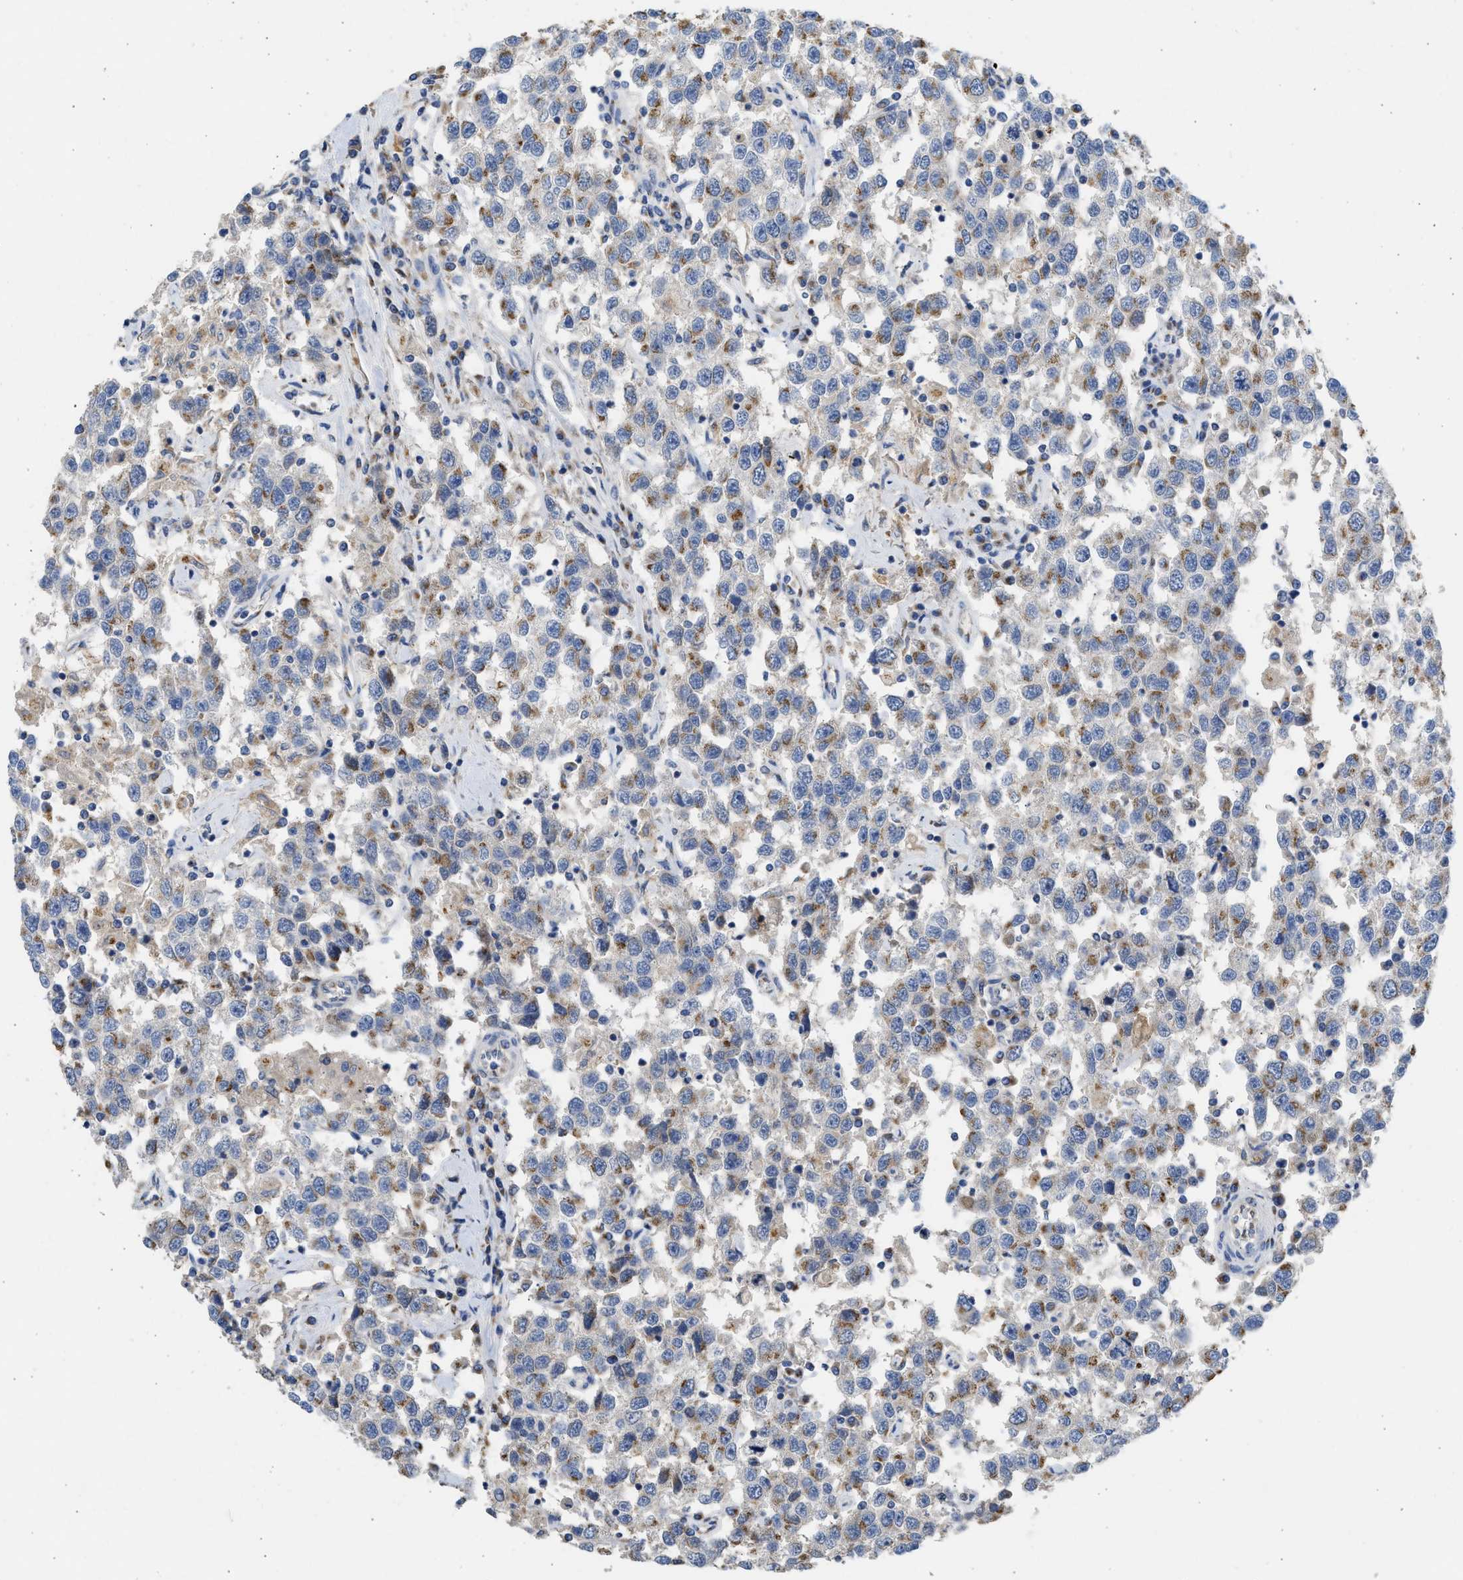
{"staining": {"intensity": "moderate", "quantity": ">75%", "location": "cytoplasmic/membranous"}, "tissue": "testis cancer", "cell_type": "Tumor cells", "image_type": "cancer", "snomed": [{"axis": "morphology", "description": "Seminoma, NOS"}, {"axis": "topography", "description": "Testis"}], "caption": "A medium amount of moderate cytoplasmic/membranous staining is seen in about >75% of tumor cells in testis seminoma tissue.", "gene": "IPO8", "patient": {"sex": "male", "age": 41}}